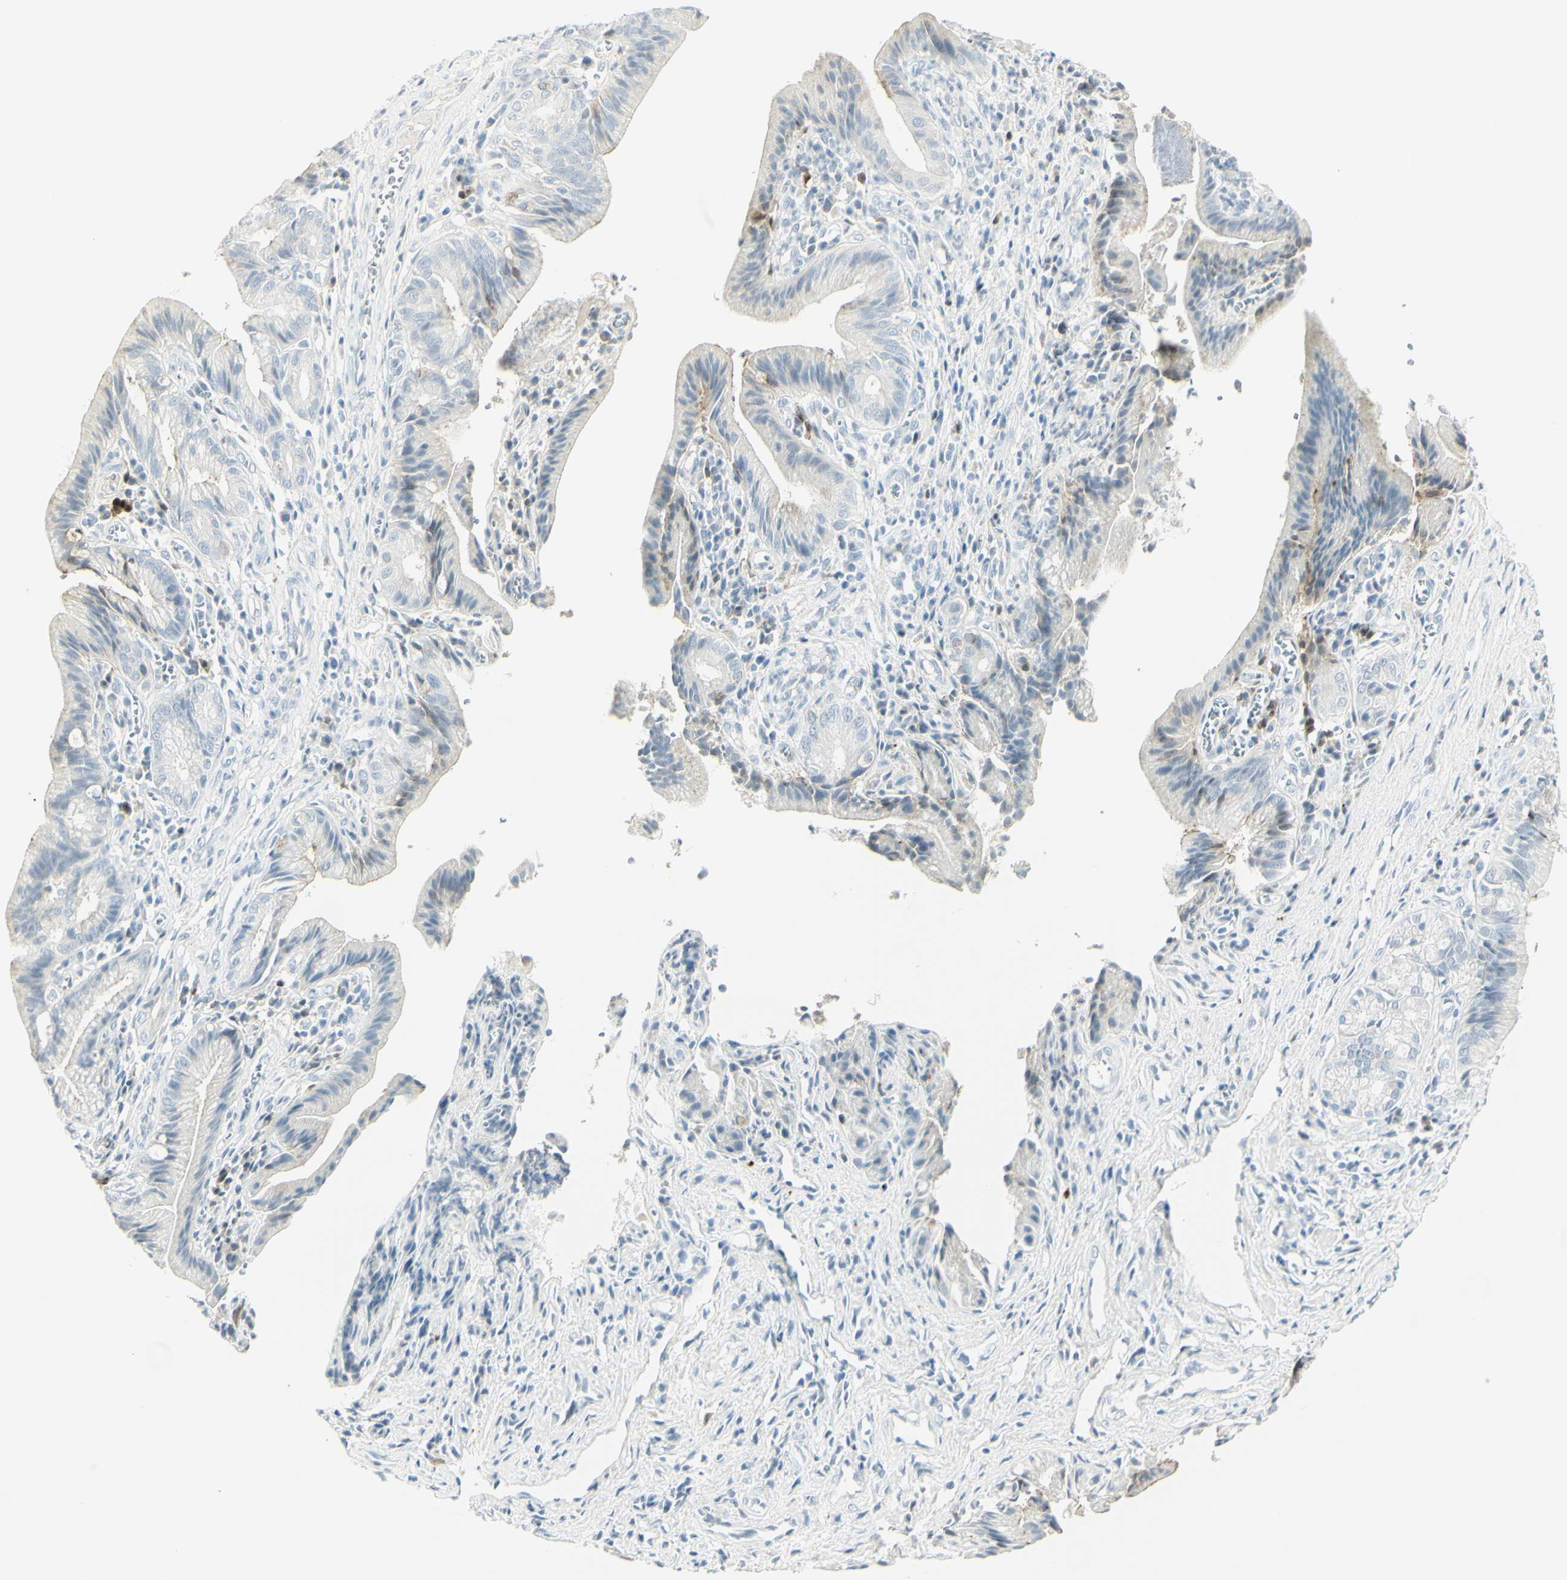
{"staining": {"intensity": "moderate", "quantity": "<25%", "location": "cytoplasmic/membranous"}, "tissue": "pancreatic cancer", "cell_type": "Tumor cells", "image_type": "cancer", "snomed": [{"axis": "morphology", "description": "Adenocarcinoma, NOS"}, {"axis": "topography", "description": "Pancreas"}], "caption": "About <25% of tumor cells in pancreatic adenocarcinoma reveal moderate cytoplasmic/membranous protein expression as visualized by brown immunohistochemical staining.", "gene": "MDK", "patient": {"sex": "female", "age": 75}}